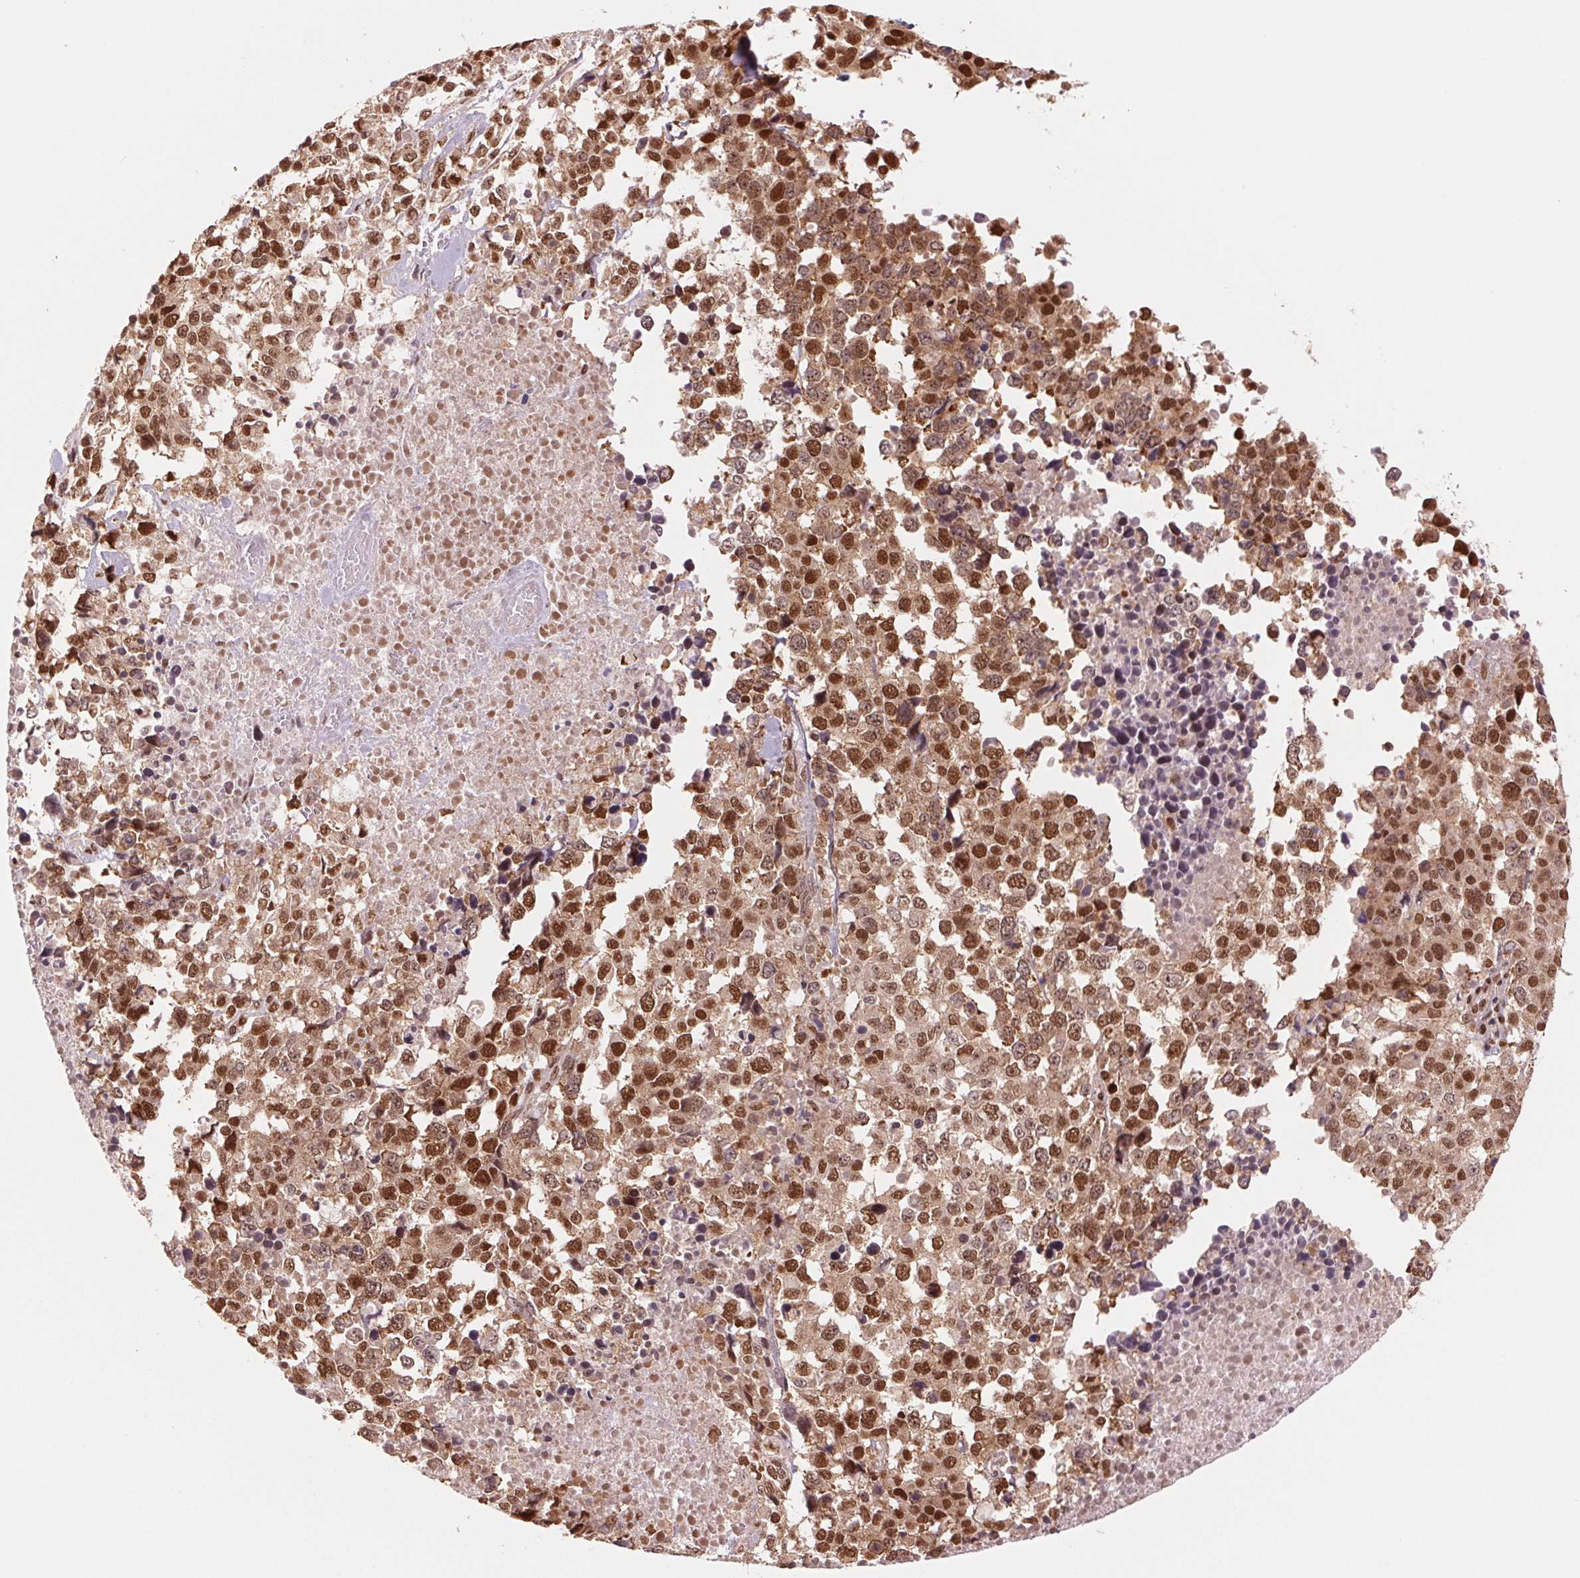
{"staining": {"intensity": "strong", "quantity": ">75%", "location": "nuclear"}, "tissue": "melanoma", "cell_type": "Tumor cells", "image_type": "cancer", "snomed": [{"axis": "morphology", "description": "Malignant melanoma, Metastatic site"}, {"axis": "topography", "description": "Skin"}], "caption": "Melanoma stained with a protein marker displays strong staining in tumor cells.", "gene": "TTLL9", "patient": {"sex": "male", "age": 84}}